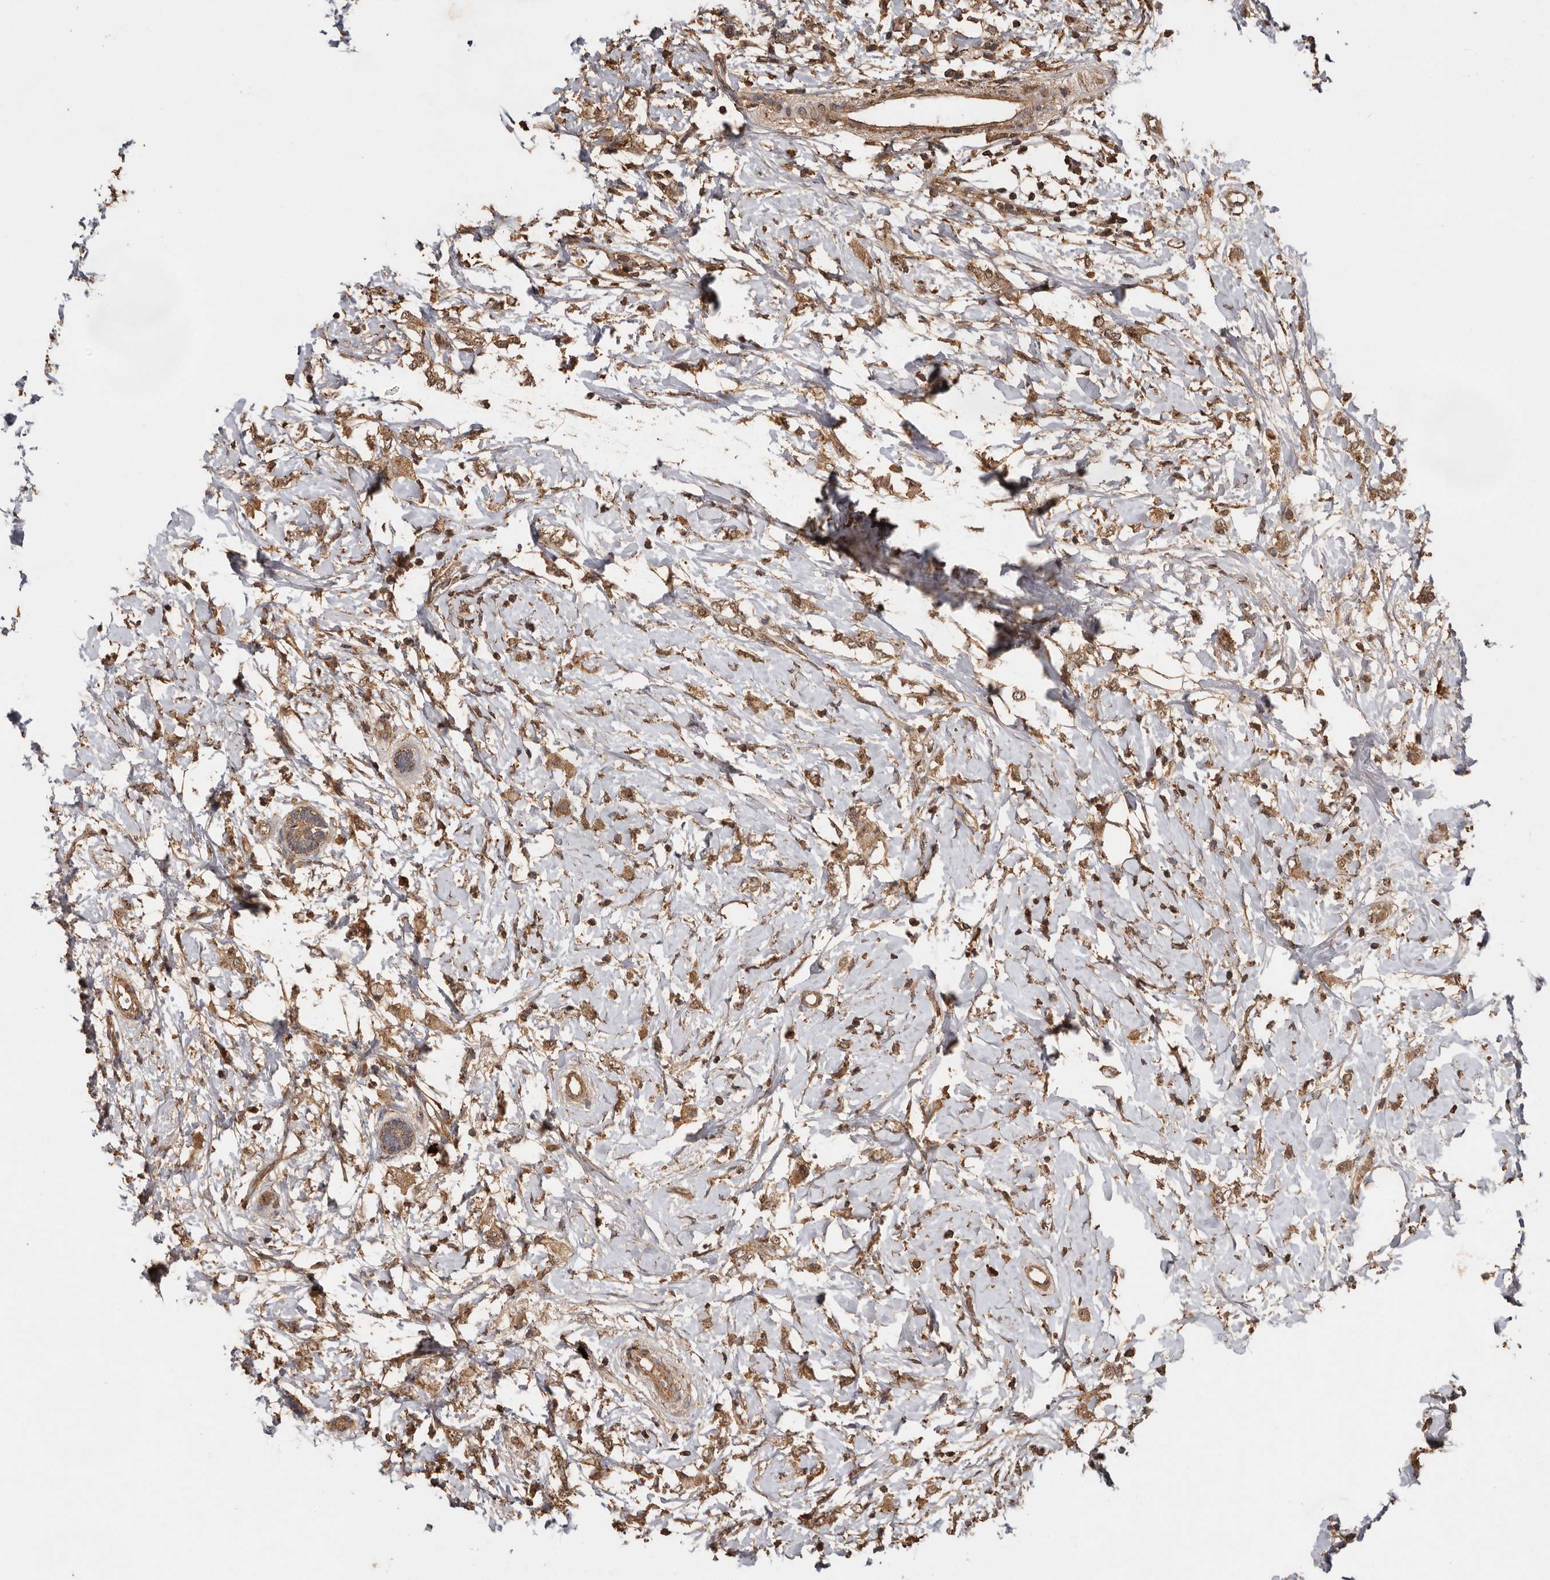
{"staining": {"intensity": "moderate", "quantity": ">75%", "location": "cytoplasmic/membranous"}, "tissue": "breast cancer", "cell_type": "Tumor cells", "image_type": "cancer", "snomed": [{"axis": "morphology", "description": "Normal tissue, NOS"}, {"axis": "morphology", "description": "Lobular carcinoma"}, {"axis": "topography", "description": "Breast"}], "caption": "Brown immunohistochemical staining in human breast cancer exhibits moderate cytoplasmic/membranous staining in about >75% of tumor cells.", "gene": "RWDD1", "patient": {"sex": "female", "age": 47}}